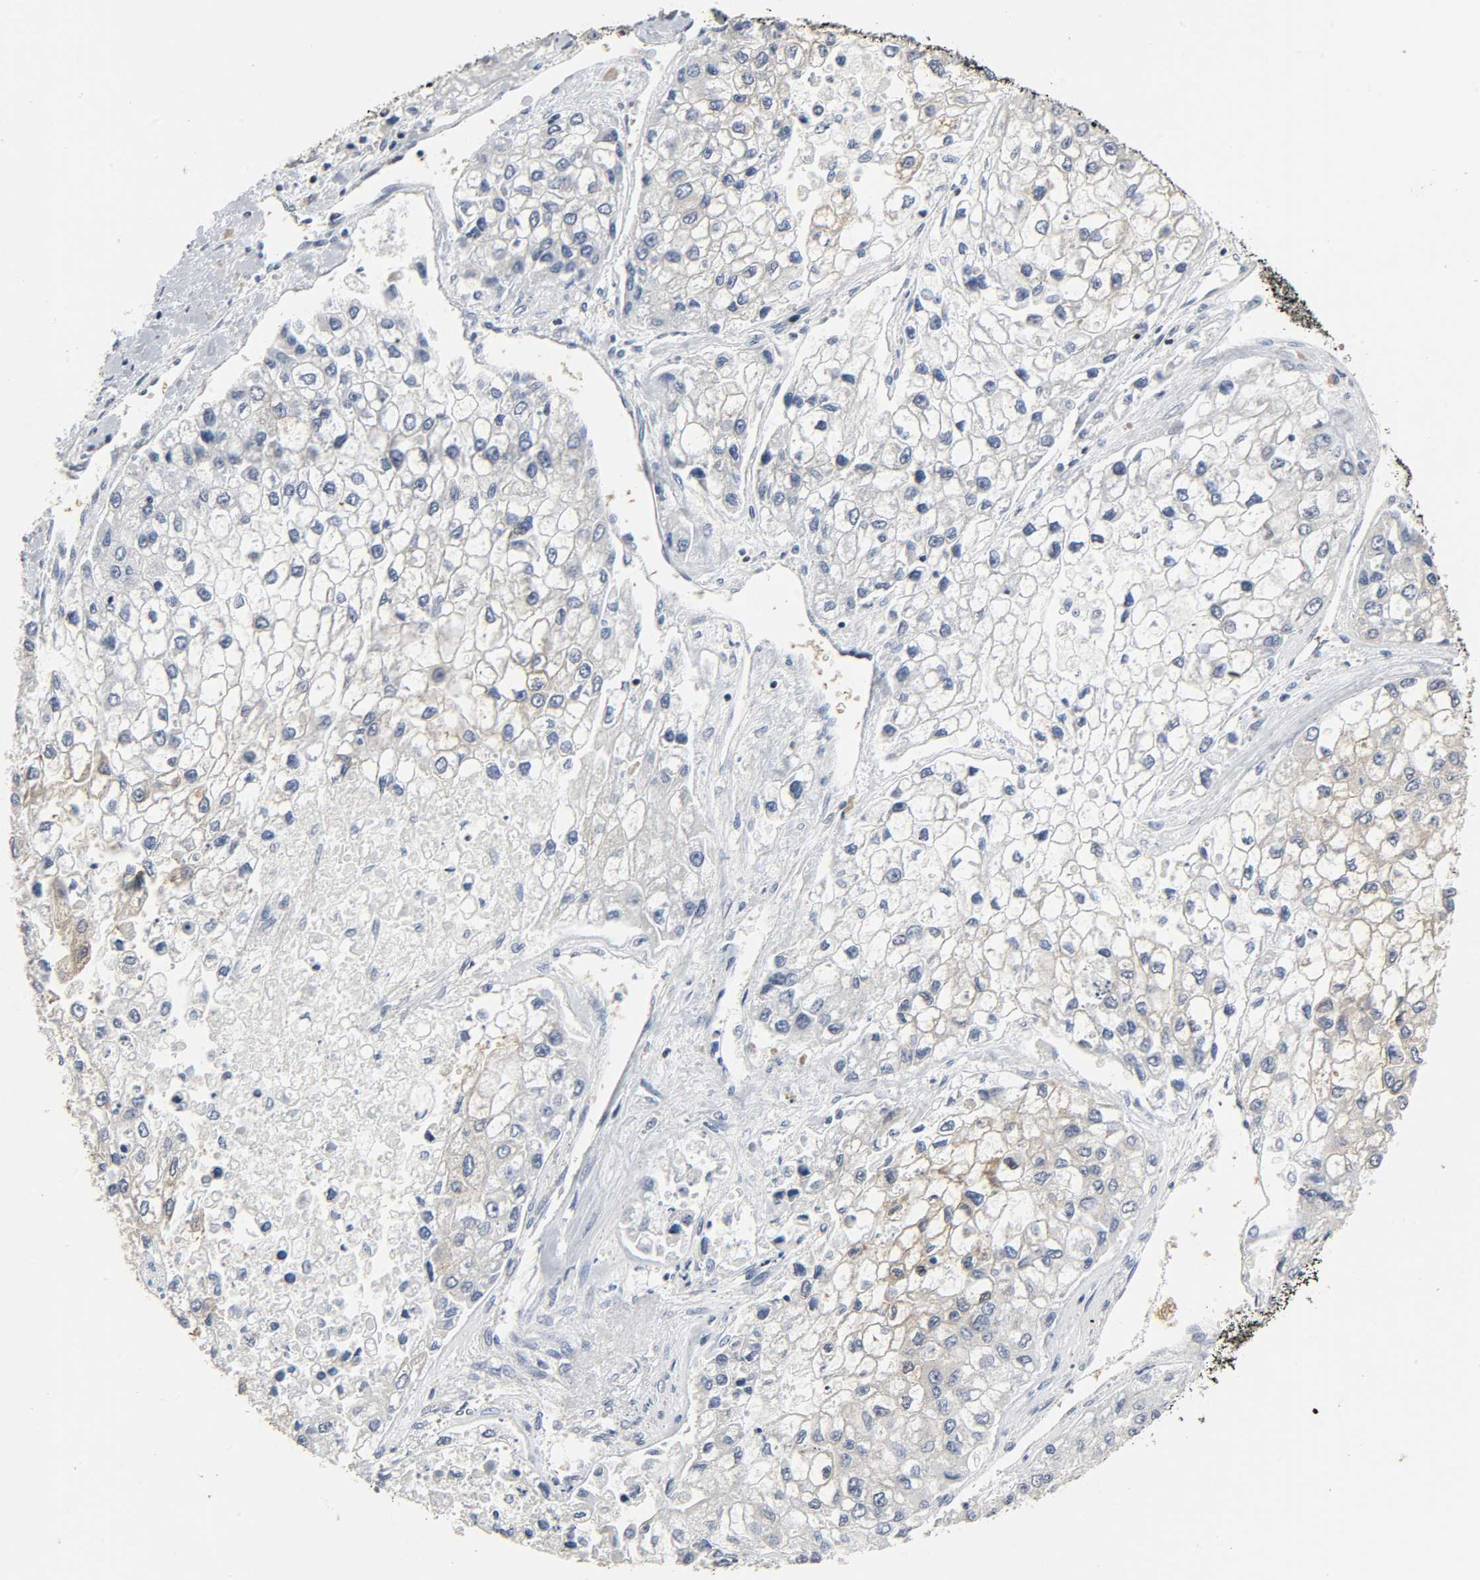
{"staining": {"intensity": "weak", "quantity": "25%-75%", "location": "cytoplasmic/membranous"}, "tissue": "liver cancer", "cell_type": "Tumor cells", "image_type": "cancer", "snomed": [{"axis": "morphology", "description": "Carcinoma, Hepatocellular, NOS"}, {"axis": "topography", "description": "Liver"}], "caption": "Immunohistochemical staining of liver cancer demonstrates weak cytoplasmic/membranous protein staining in approximately 25%-75% of tumor cells.", "gene": "PLEKHA2", "patient": {"sex": "female", "age": 66}}